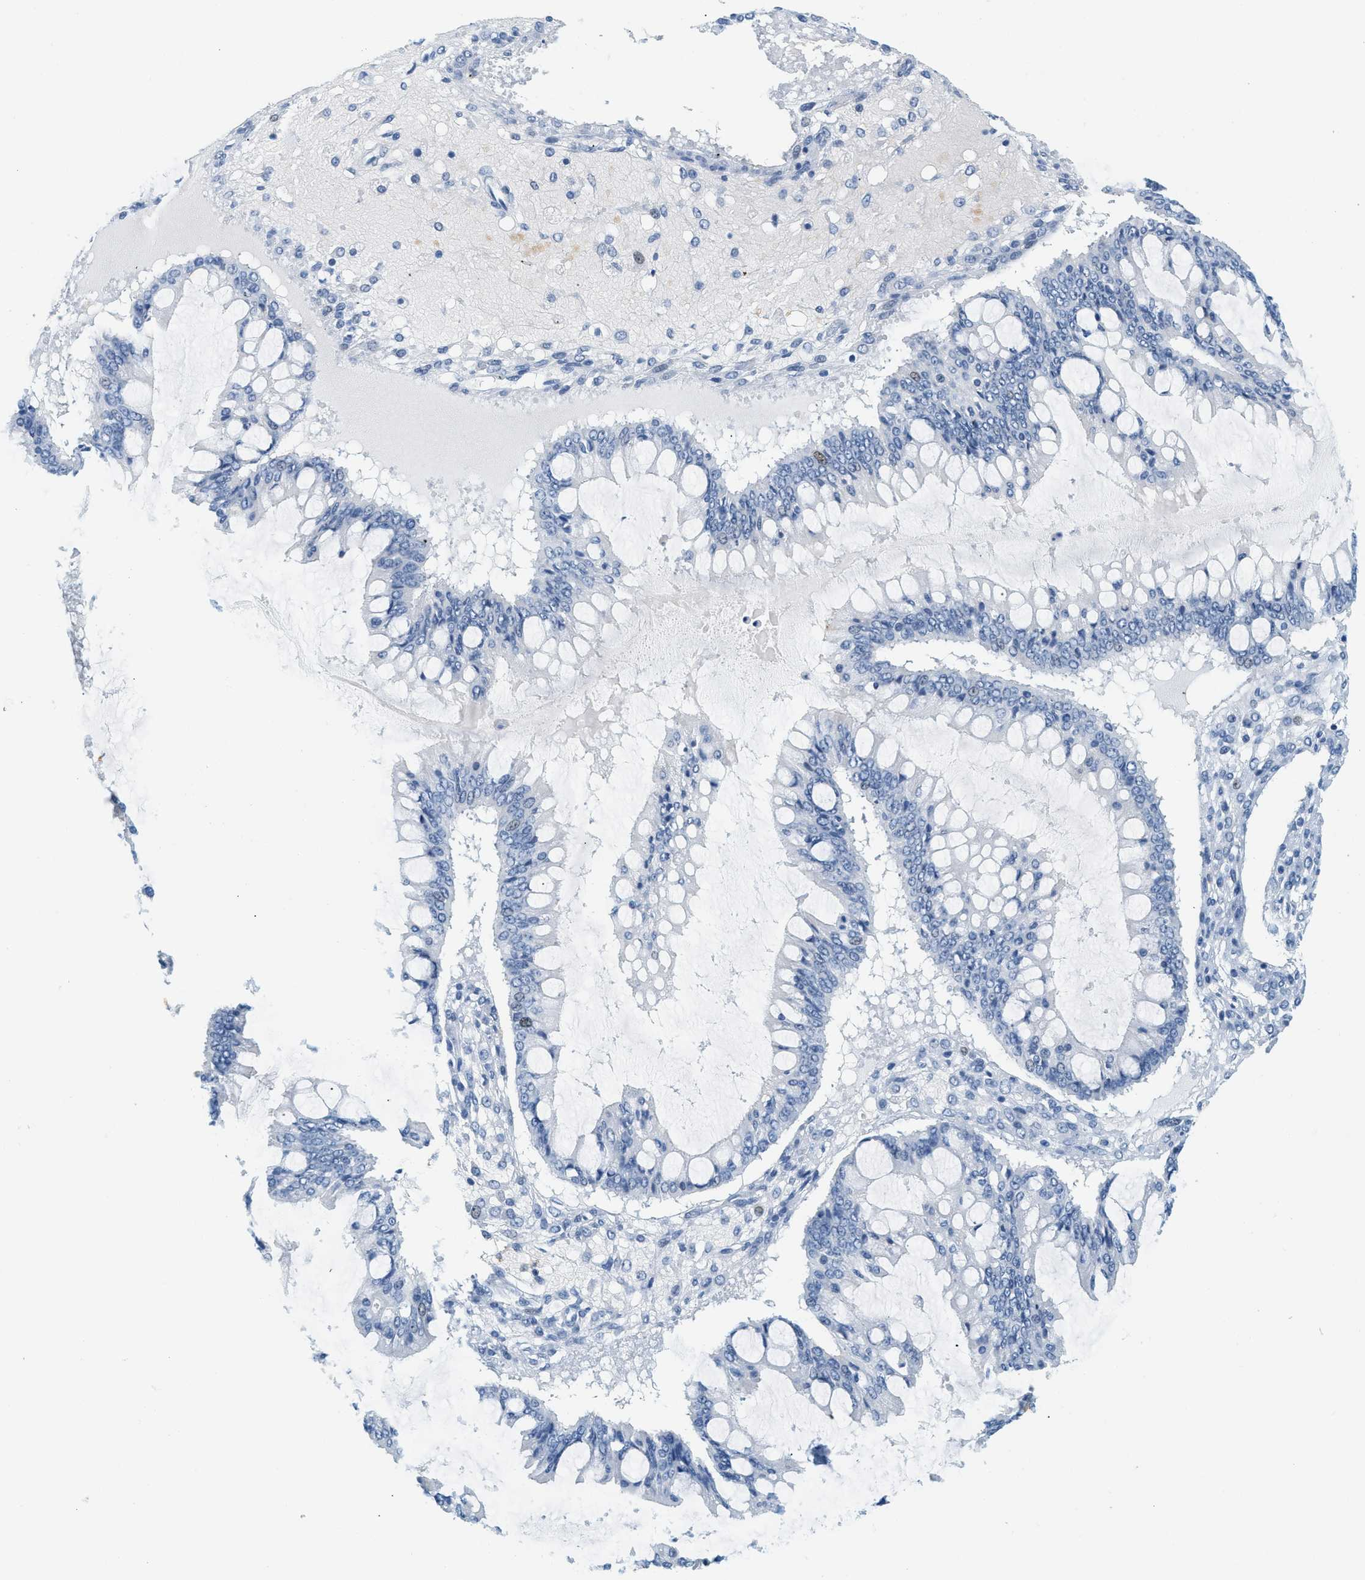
{"staining": {"intensity": "negative", "quantity": "none", "location": "none"}, "tissue": "ovarian cancer", "cell_type": "Tumor cells", "image_type": "cancer", "snomed": [{"axis": "morphology", "description": "Cystadenocarcinoma, mucinous, NOS"}, {"axis": "topography", "description": "Ovary"}], "caption": "There is no significant staining in tumor cells of ovarian cancer. (Stains: DAB immunohistochemistry with hematoxylin counter stain, Microscopy: brightfield microscopy at high magnification).", "gene": "LCN2", "patient": {"sex": "female", "age": 73}}